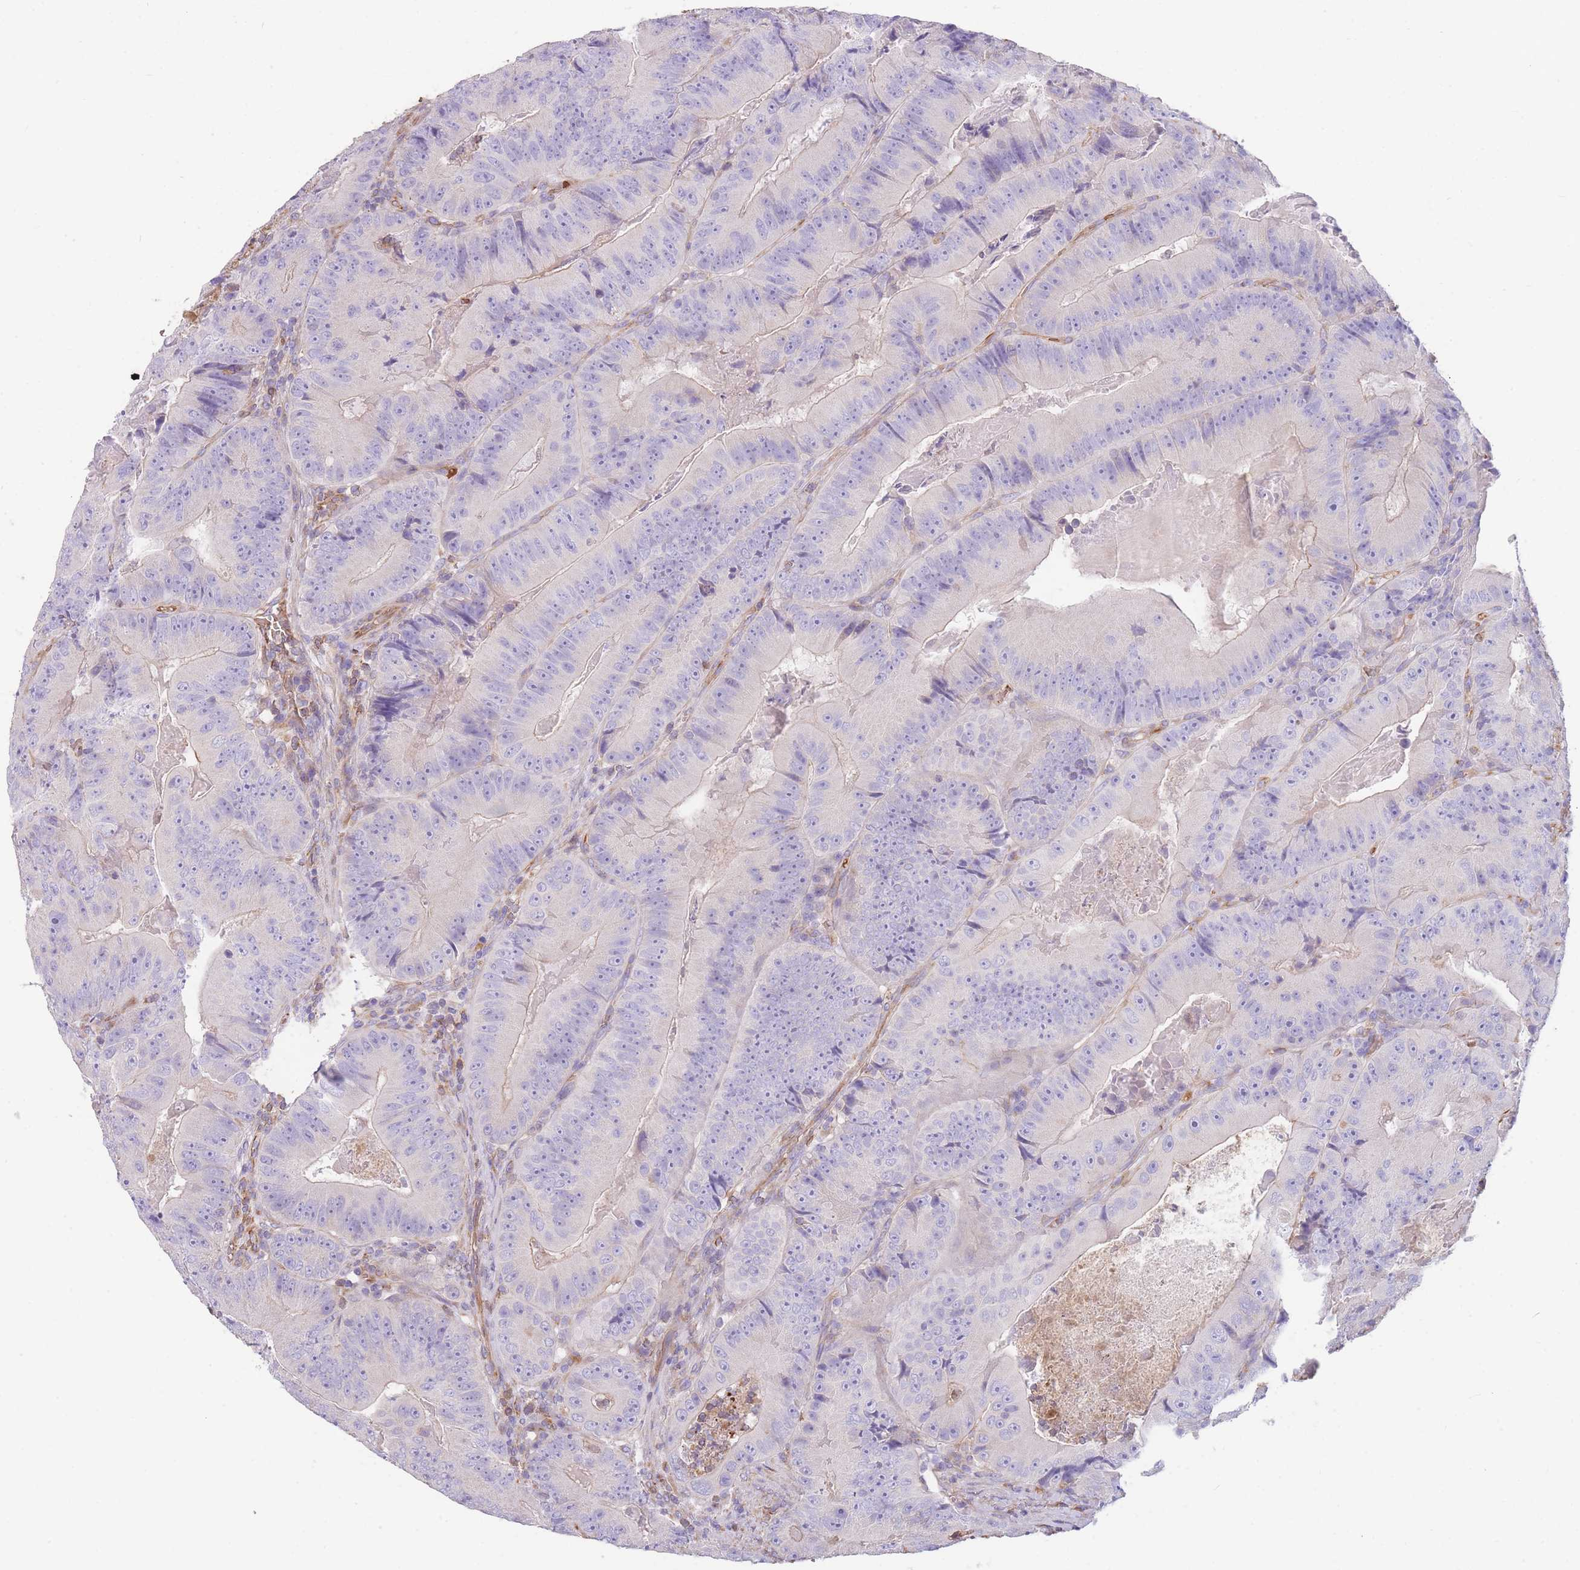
{"staining": {"intensity": "negative", "quantity": "none", "location": "none"}, "tissue": "colorectal cancer", "cell_type": "Tumor cells", "image_type": "cancer", "snomed": [{"axis": "morphology", "description": "Adenocarcinoma, NOS"}, {"axis": "topography", "description": "Colon"}], "caption": "This micrograph is of colorectal adenocarcinoma stained with immunohistochemistry to label a protein in brown with the nuclei are counter-stained blue. There is no staining in tumor cells.", "gene": "ANKRD53", "patient": {"sex": "female", "age": 86}}